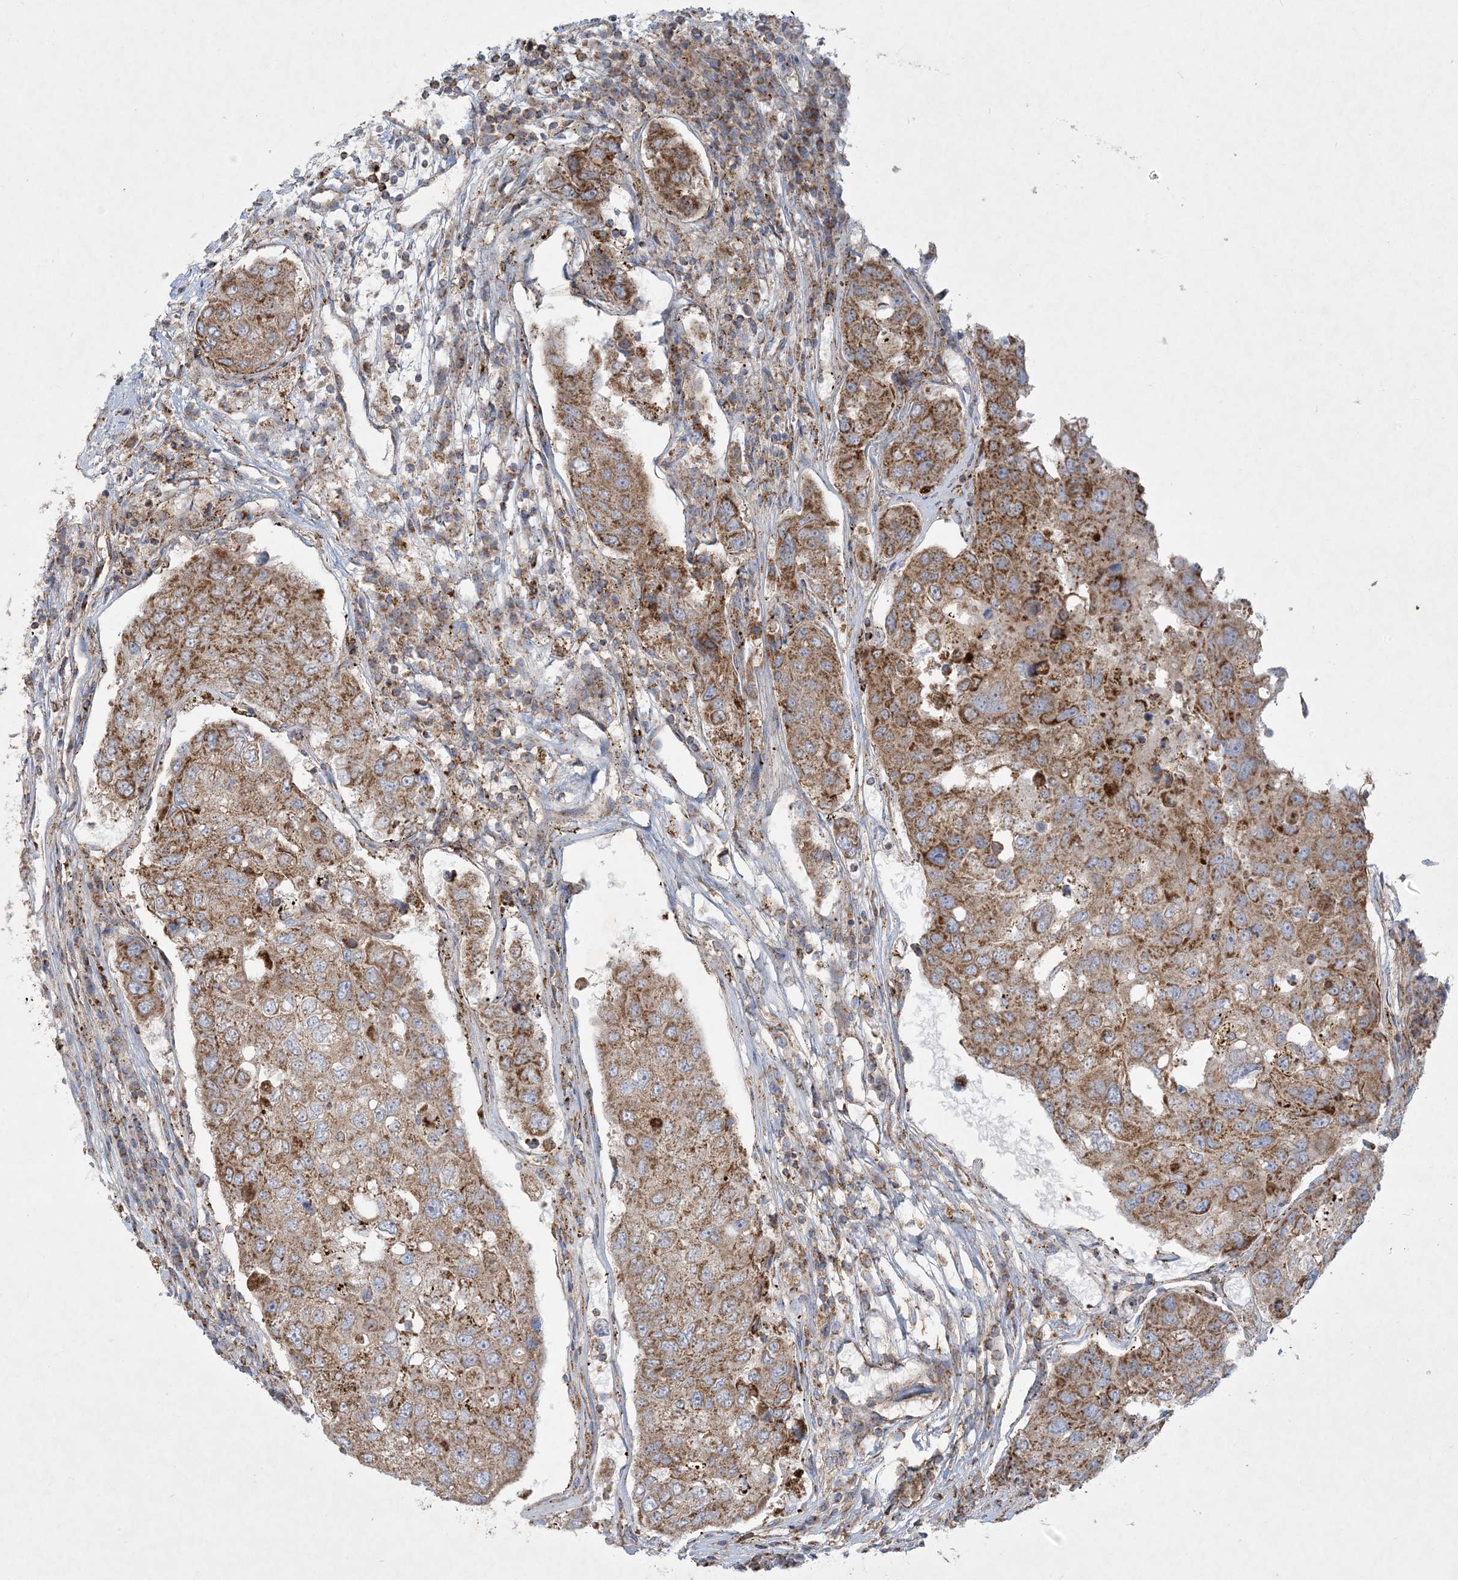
{"staining": {"intensity": "moderate", "quantity": ">75%", "location": "cytoplasmic/membranous"}, "tissue": "urothelial cancer", "cell_type": "Tumor cells", "image_type": "cancer", "snomed": [{"axis": "morphology", "description": "Urothelial carcinoma, High grade"}, {"axis": "topography", "description": "Lymph node"}, {"axis": "topography", "description": "Urinary bladder"}], "caption": "Immunohistochemistry (IHC) photomicrograph of neoplastic tissue: human high-grade urothelial carcinoma stained using immunohistochemistry displays medium levels of moderate protein expression localized specifically in the cytoplasmic/membranous of tumor cells, appearing as a cytoplasmic/membranous brown color.", "gene": "BEND4", "patient": {"sex": "male", "age": 51}}